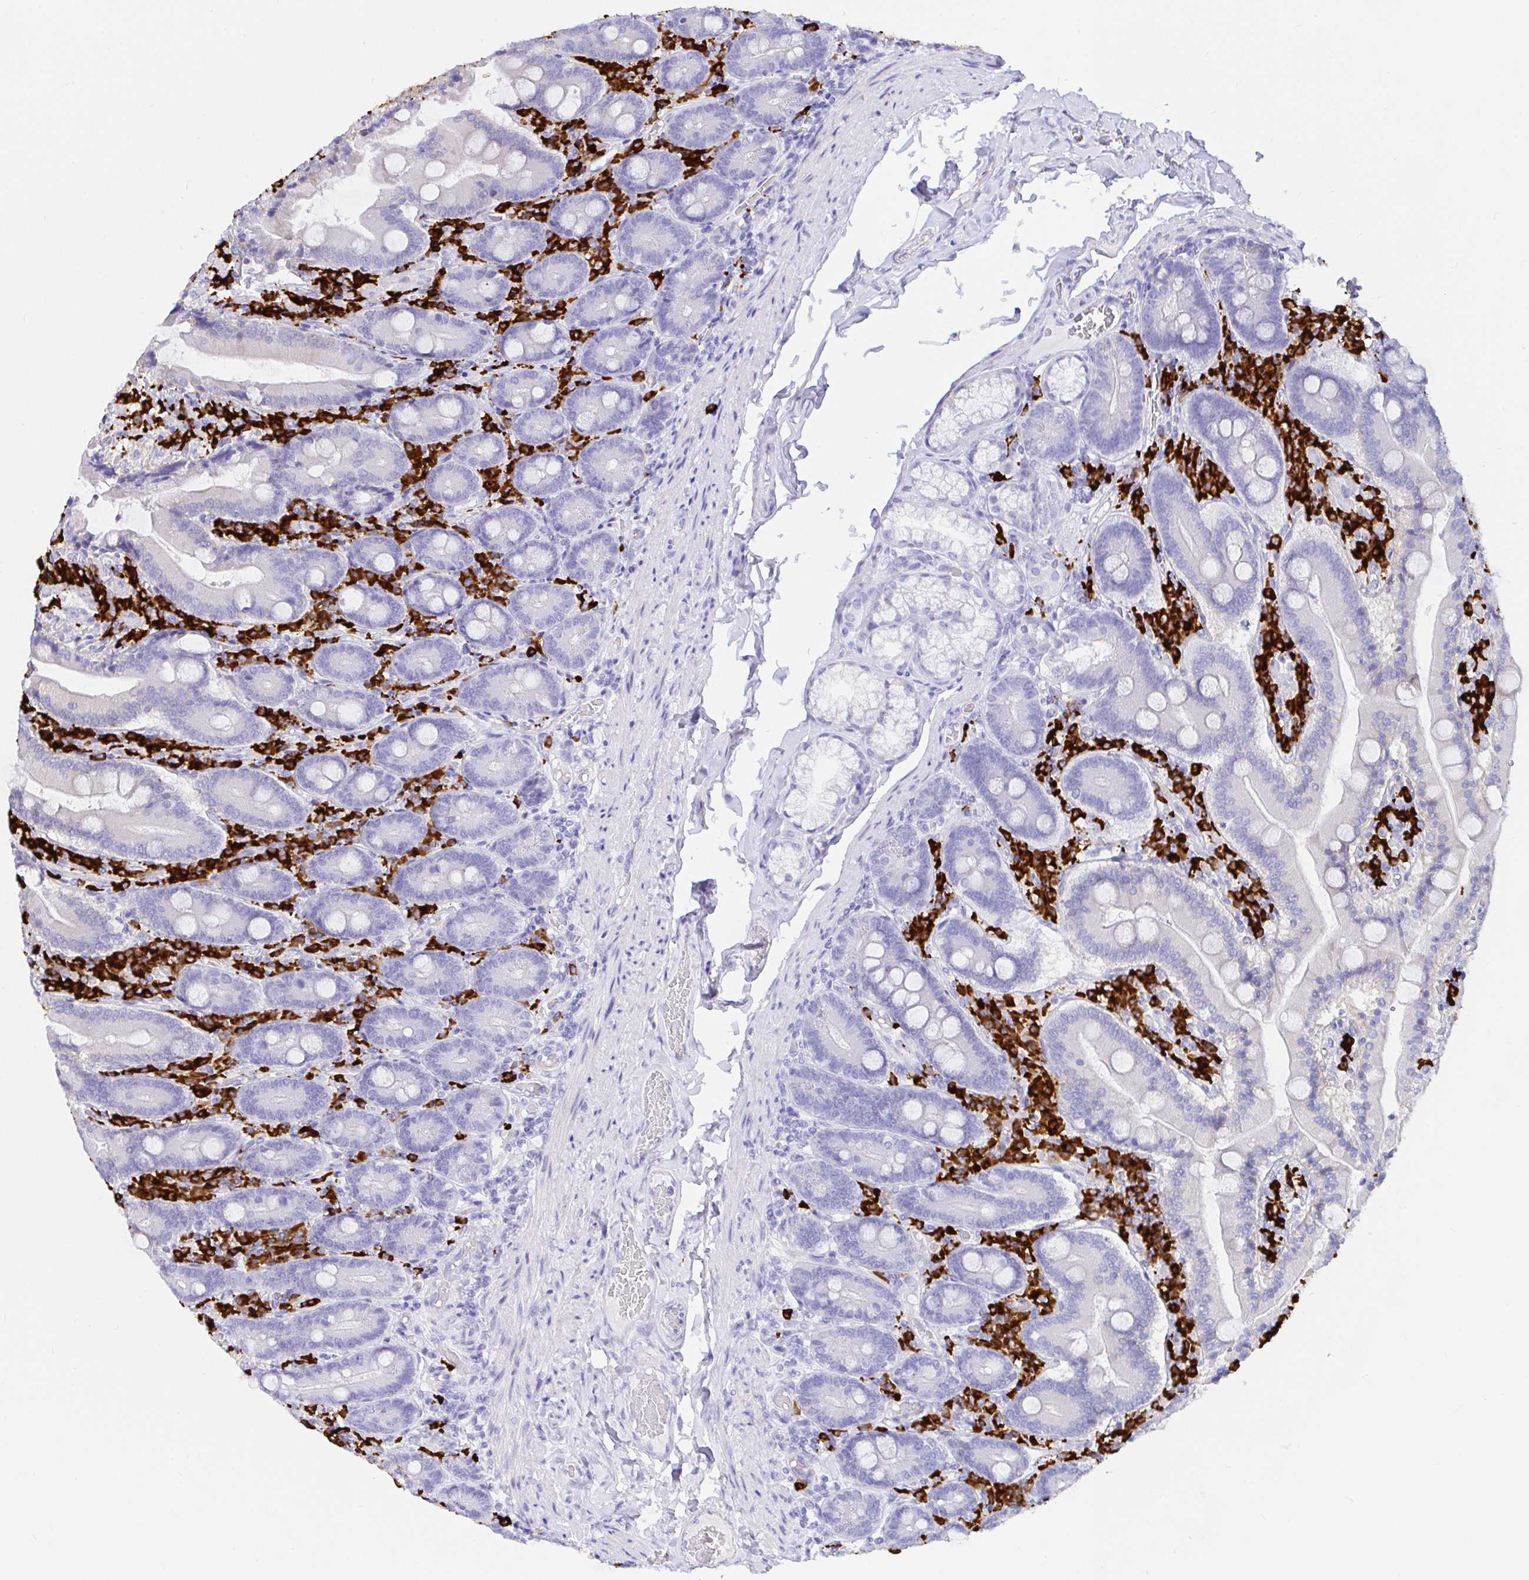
{"staining": {"intensity": "negative", "quantity": "none", "location": "none"}, "tissue": "duodenum", "cell_type": "Glandular cells", "image_type": "normal", "snomed": [{"axis": "morphology", "description": "Normal tissue, NOS"}, {"axis": "topography", "description": "Duodenum"}], "caption": "A high-resolution histopathology image shows immunohistochemistry (IHC) staining of unremarkable duodenum, which displays no significant staining in glandular cells. Nuclei are stained in blue.", "gene": "CCDC62", "patient": {"sex": "female", "age": 62}}